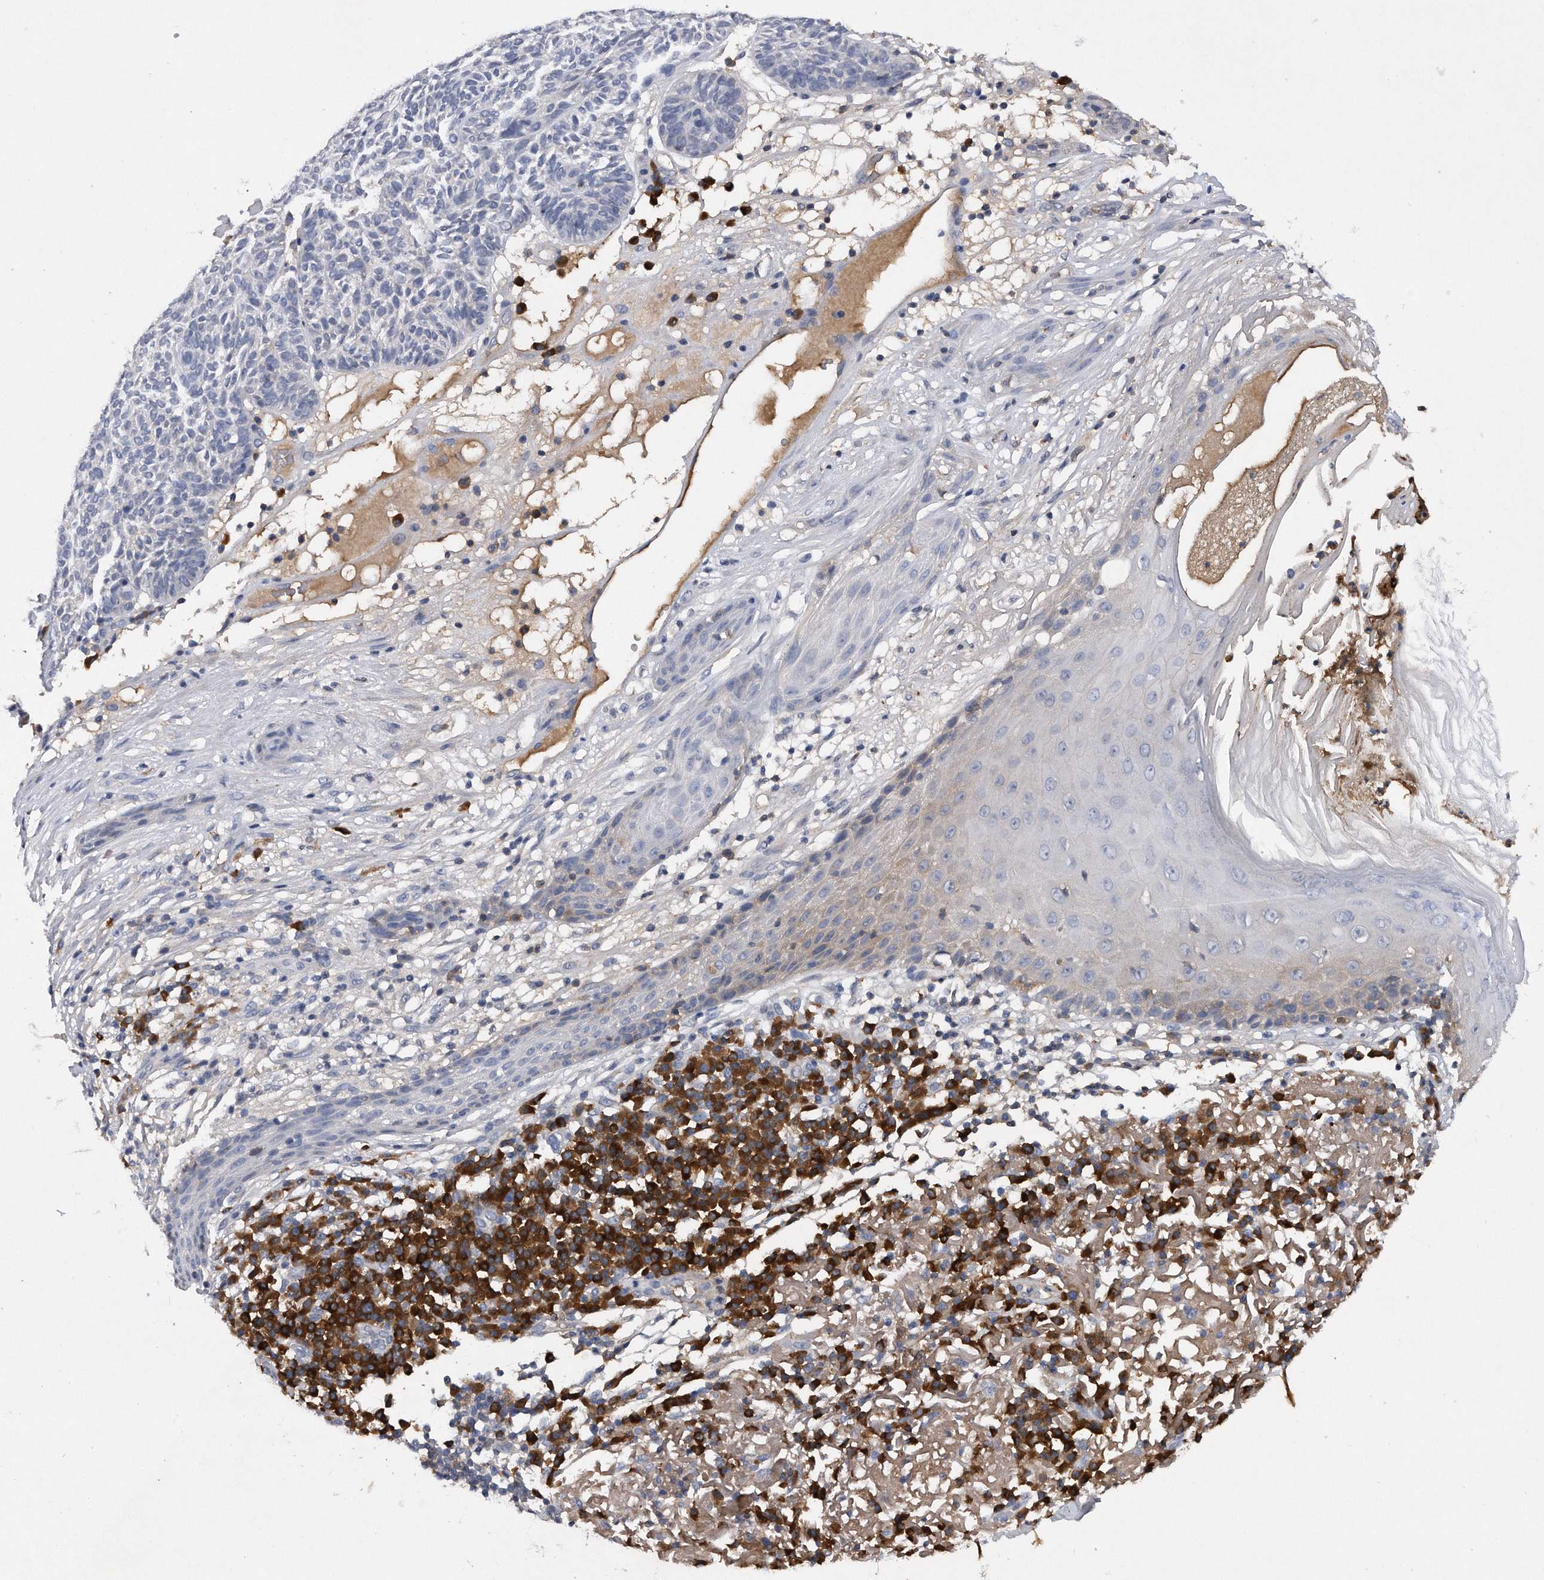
{"staining": {"intensity": "negative", "quantity": "none", "location": "none"}, "tissue": "skin cancer", "cell_type": "Tumor cells", "image_type": "cancer", "snomed": [{"axis": "morphology", "description": "Squamous cell carcinoma, NOS"}, {"axis": "topography", "description": "Skin"}], "caption": "Micrograph shows no significant protein positivity in tumor cells of skin squamous cell carcinoma.", "gene": "ASNS", "patient": {"sex": "female", "age": 90}}